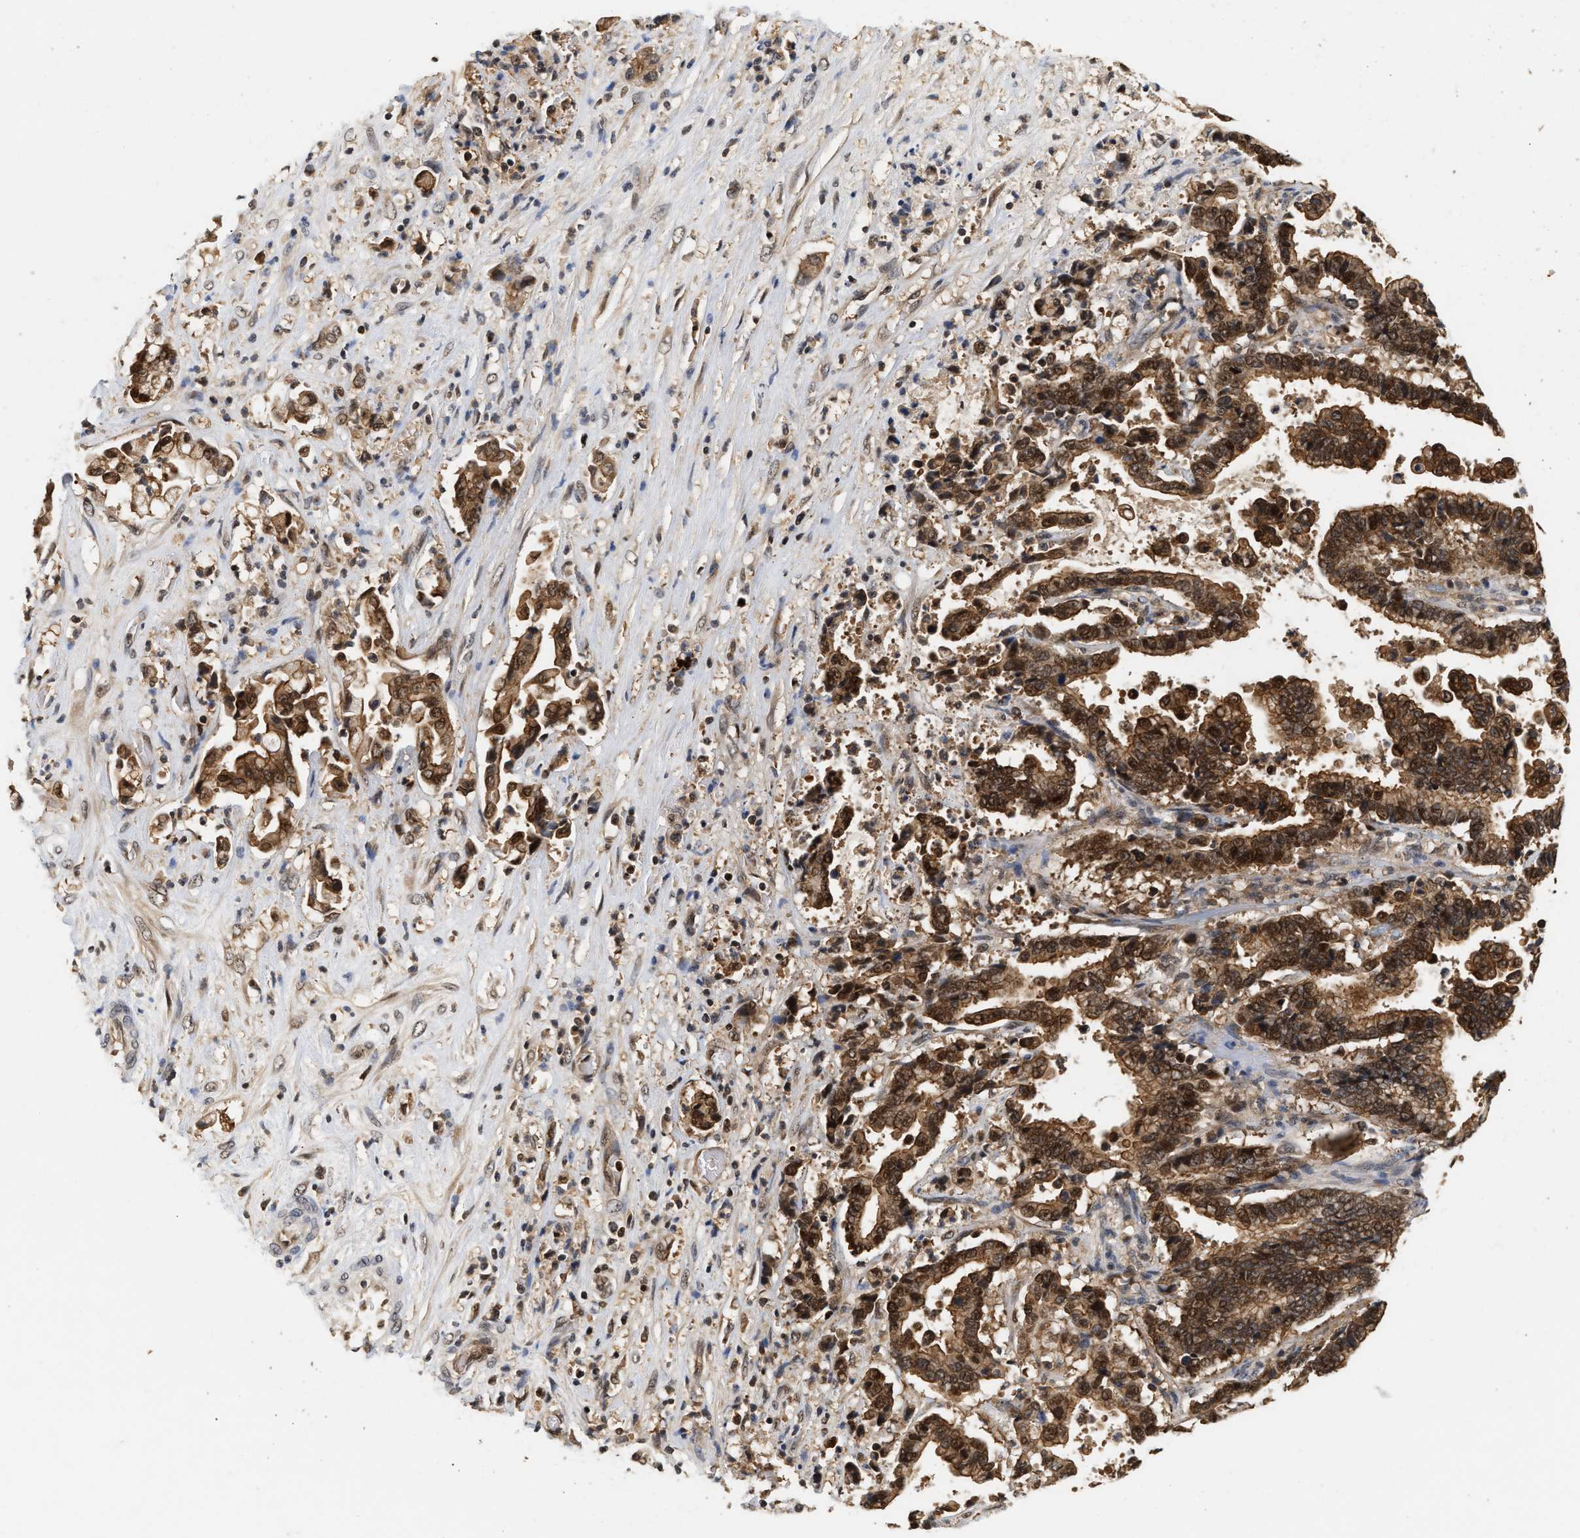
{"staining": {"intensity": "strong", "quantity": ">75%", "location": "cytoplasmic/membranous,nuclear"}, "tissue": "liver cancer", "cell_type": "Tumor cells", "image_type": "cancer", "snomed": [{"axis": "morphology", "description": "Cholangiocarcinoma"}, {"axis": "topography", "description": "Liver"}], "caption": "IHC staining of liver cholangiocarcinoma, which demonstrates high levels of strong cytoplasmic/membranous and nuclear staining in approximately >75% of tumor cells indicating strong cytoplasmic/membranous and nuclear protein staining. The staining was performed using DAB (3,3'-diaminobenzidine) (brown) for protein detection and nuclei were counterstained in hematoxylin (blue).", "gene": "ABHD5", "patient": {"sex": "male", "age": 57}}